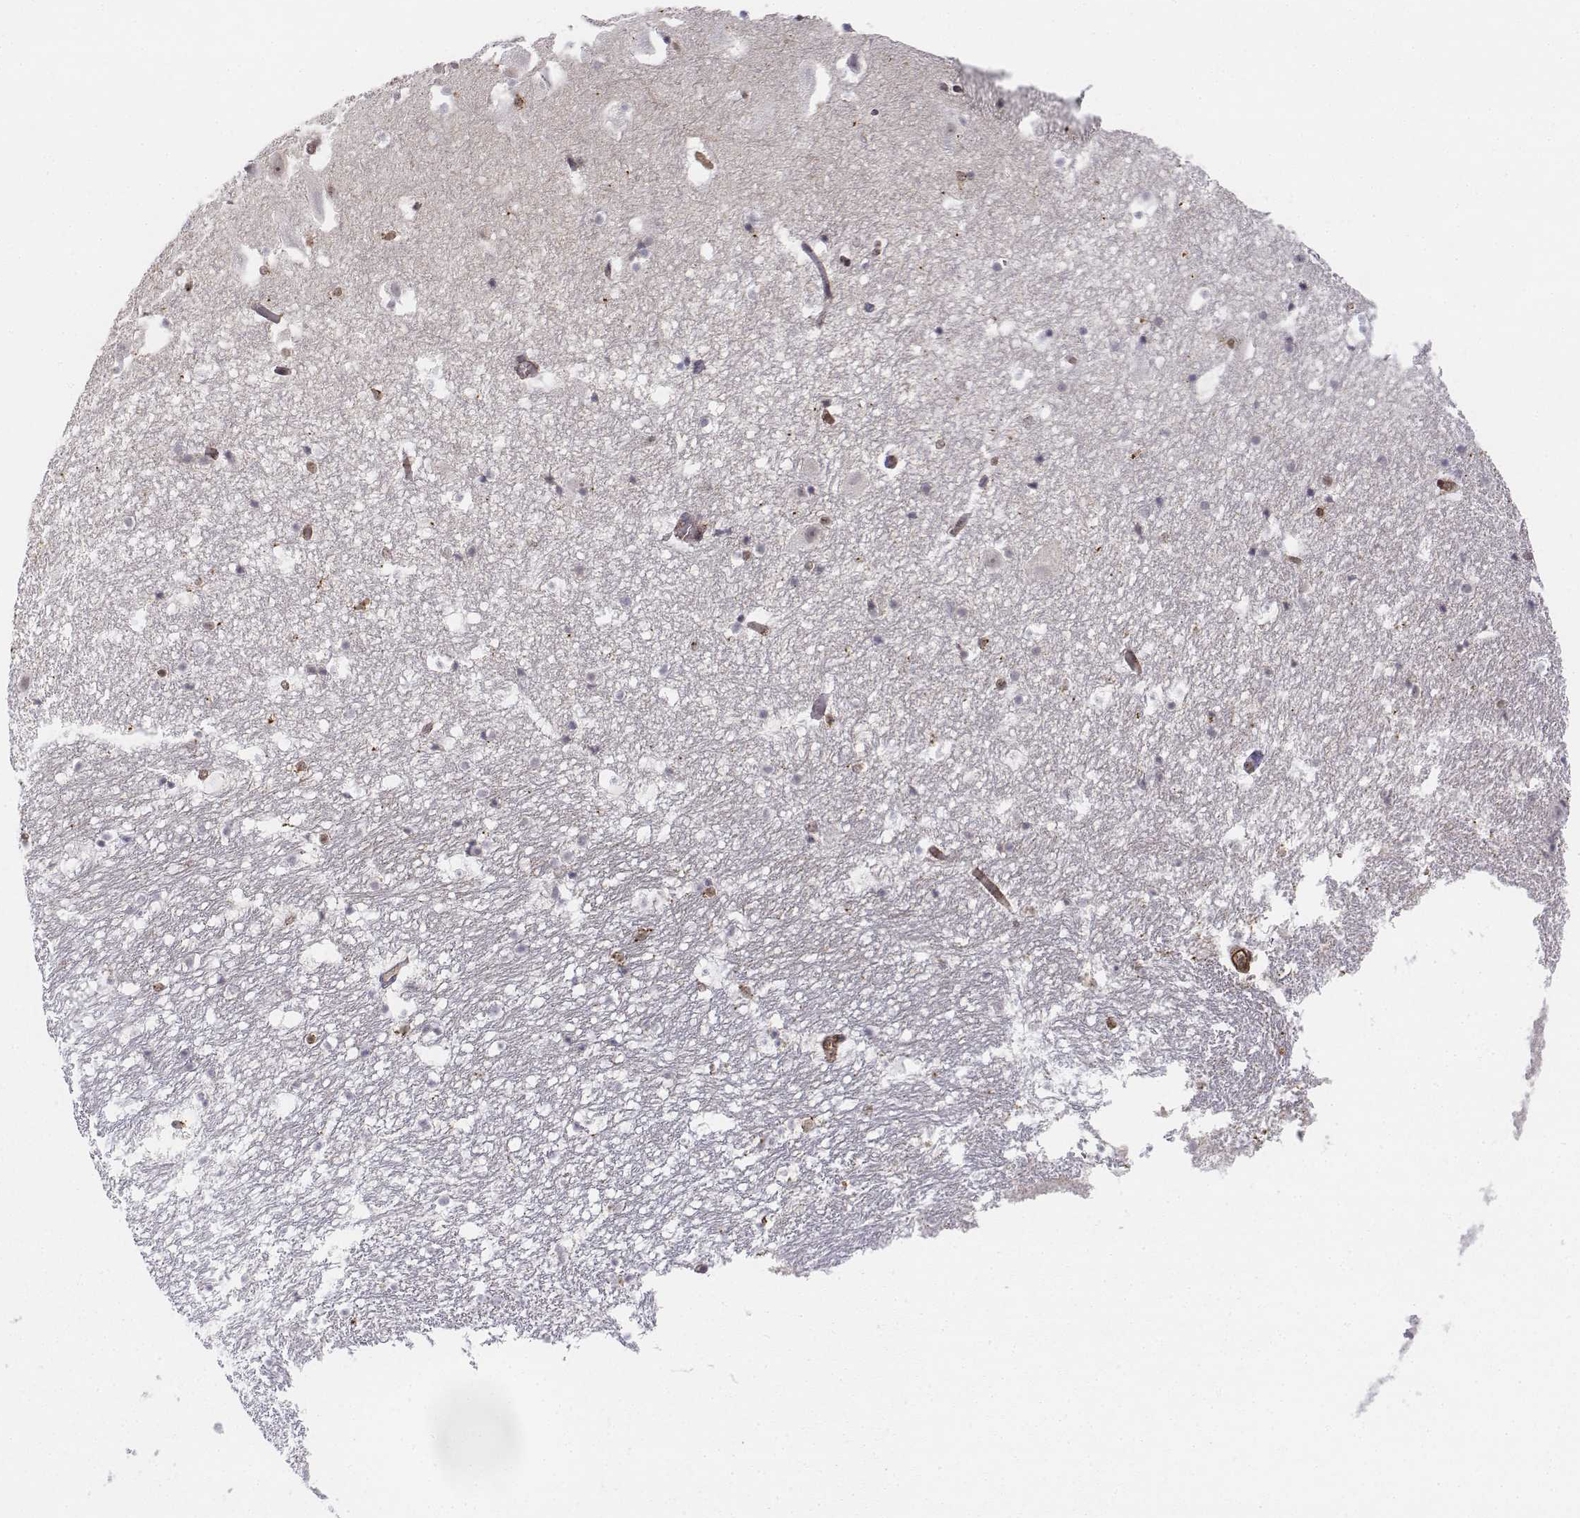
{"staining": {"intensity": "weak", "quantity": "25%-75%", "location": "nuclear"}, "tissue": "hippocampus", "cell_type": "Glial cells", "image_type": "normal", "snomed": [{"axis": "morphology", "description": "Normal tissue, NOS"}, {"axis": "topography", "description": "Hippocampus"}], "caption": "The image displays staining of benign hippocampus, revealing weak nuclear protein staining (brown color) within glial cells. (Brightfield microscopy of DAB IHC at high magnification).", "gene": "ZFYVE19", "patient": {"sex": "male", "age": 26}}